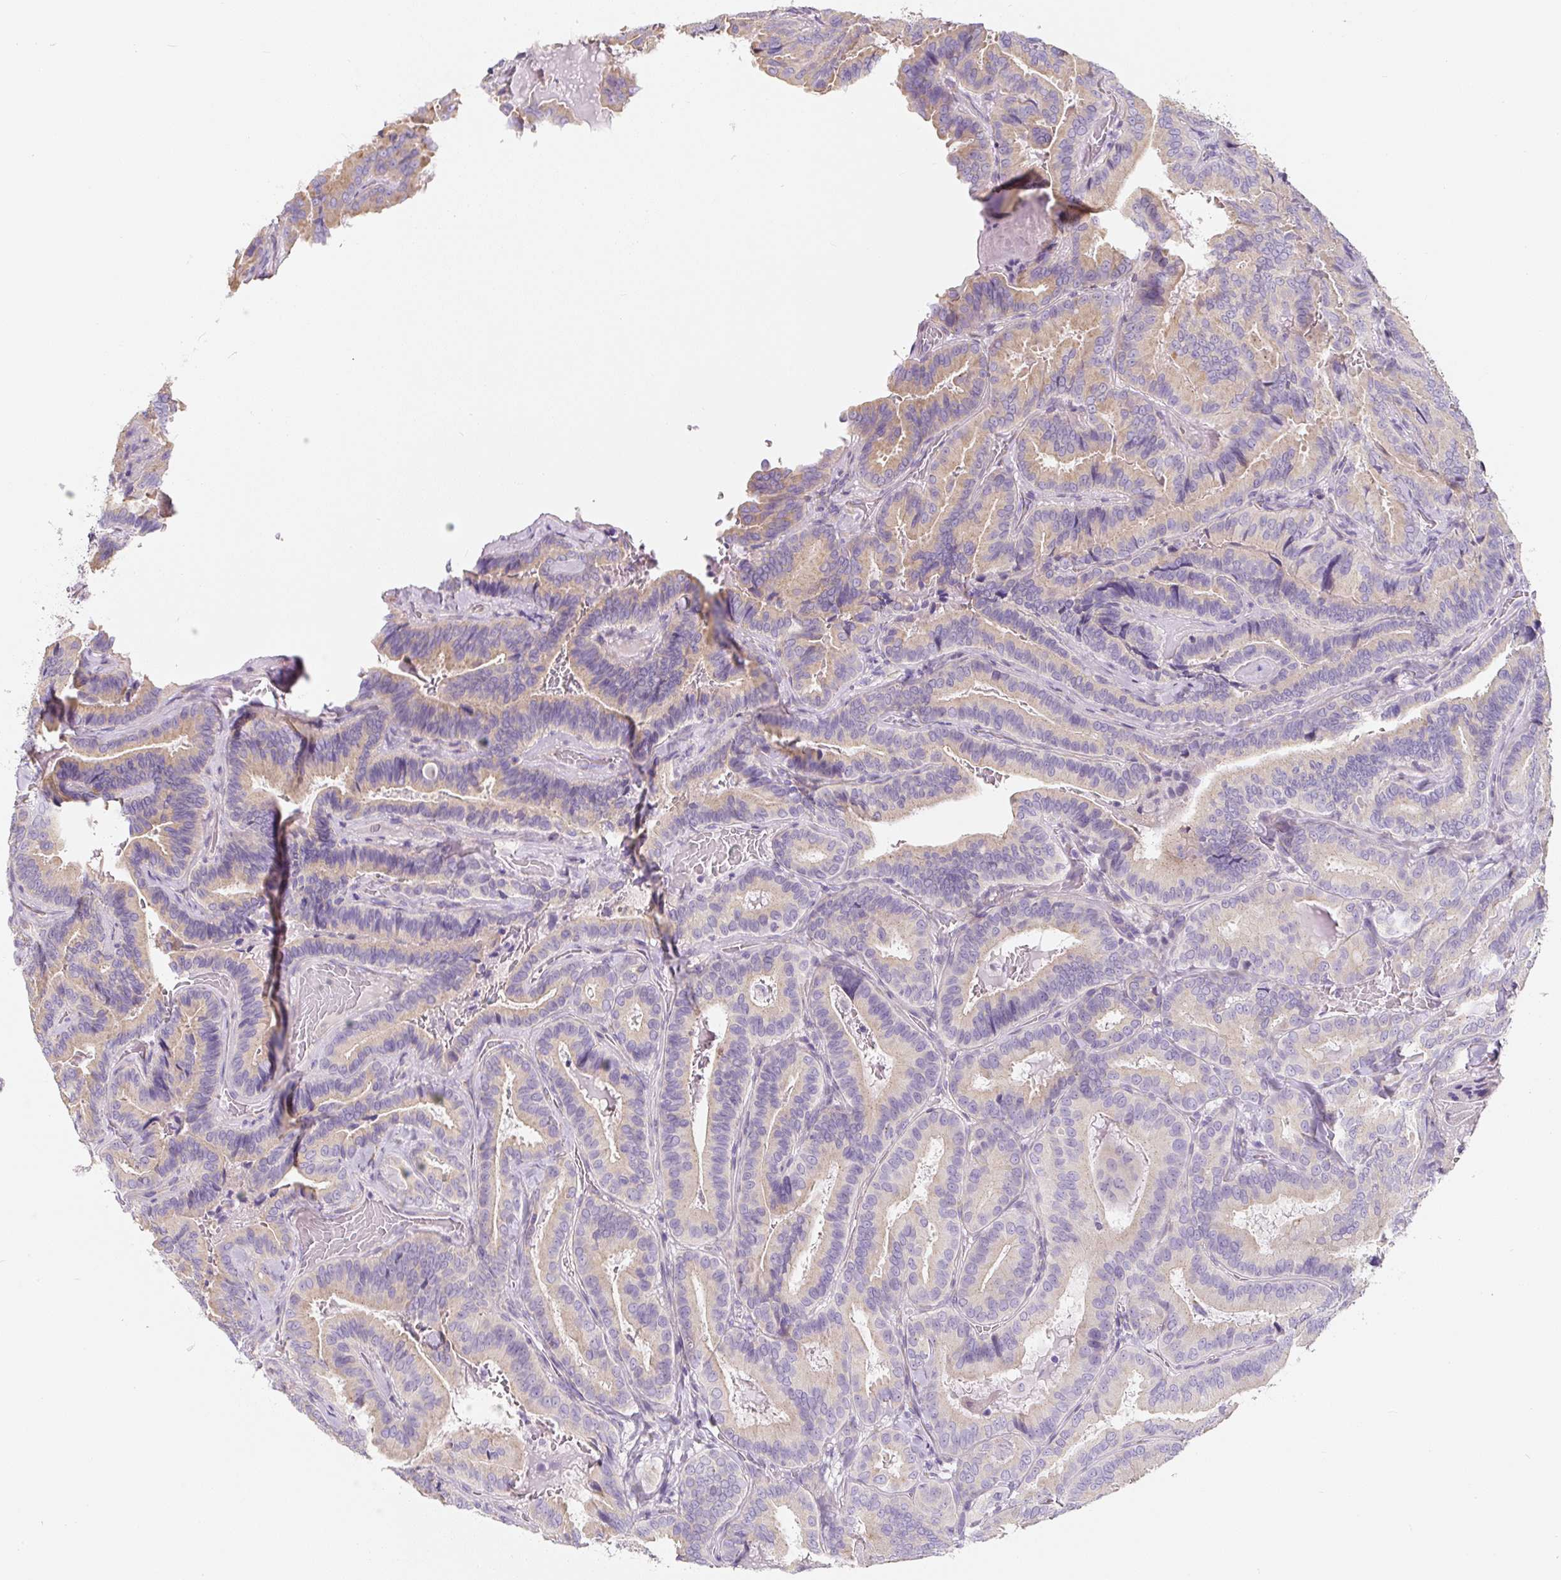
{"staining": {"intensity": "weak", "quantity": "<25%", "location": "cytoplasmic/membranous"}, "tissue": "thyroid cancer", "cell_type": "Tumor cells", "image_type": "cancer", "snomed": [{"axis": "morphology", "description": "Papillary adenocarcinoma, NOS"}, {"axis": "topography", "description": "Thyroid gland"}], "caption": "High power microscopy image of an IHC histopathology image of thyroid cancer, revealing no significant expression in tumor cells.", "gene": "PWWP3B", "patient": {"sex": "male", "age": 61}}